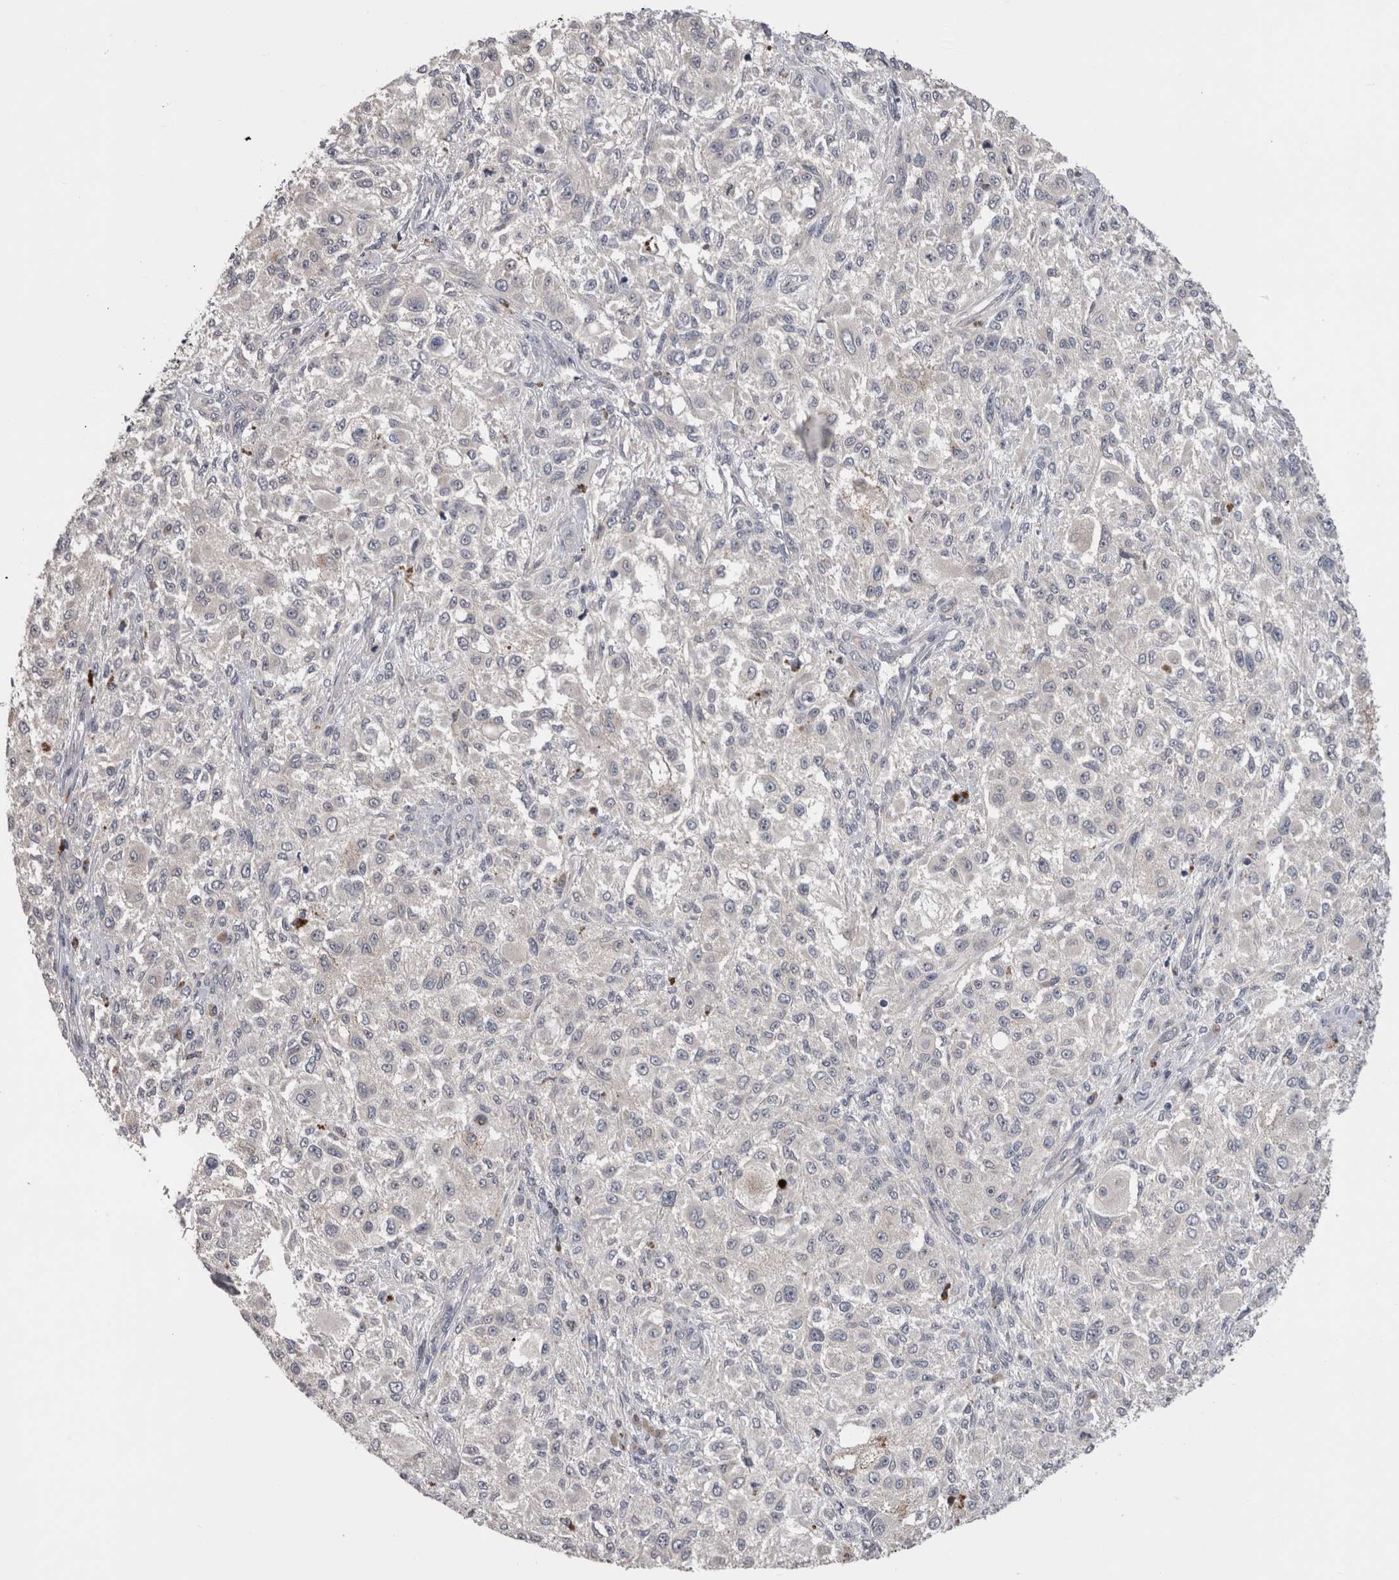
{"staining": {"intensity": "negative", "quantity": "none", "location": "none"}, "tissue": "melanoma", "cell_type": "Tumor cells", "image_type": "cancer", "snomed": [{"axis": "morphology", "description": "Necrosis, NOS"}, {"axis": "morphology", "description": "Malignant melanoma, NOS"}, {"axis": "topography", "description": "Skin"}], "caption": "A high-resolution photomicrograph shows immunohistochemistry staining of melanoma, which shows no significant expression in tumor cells. Nuclei are stained in blue.", "gene": "DCTN6", "patient": {"sex": "female", "age": 87}}